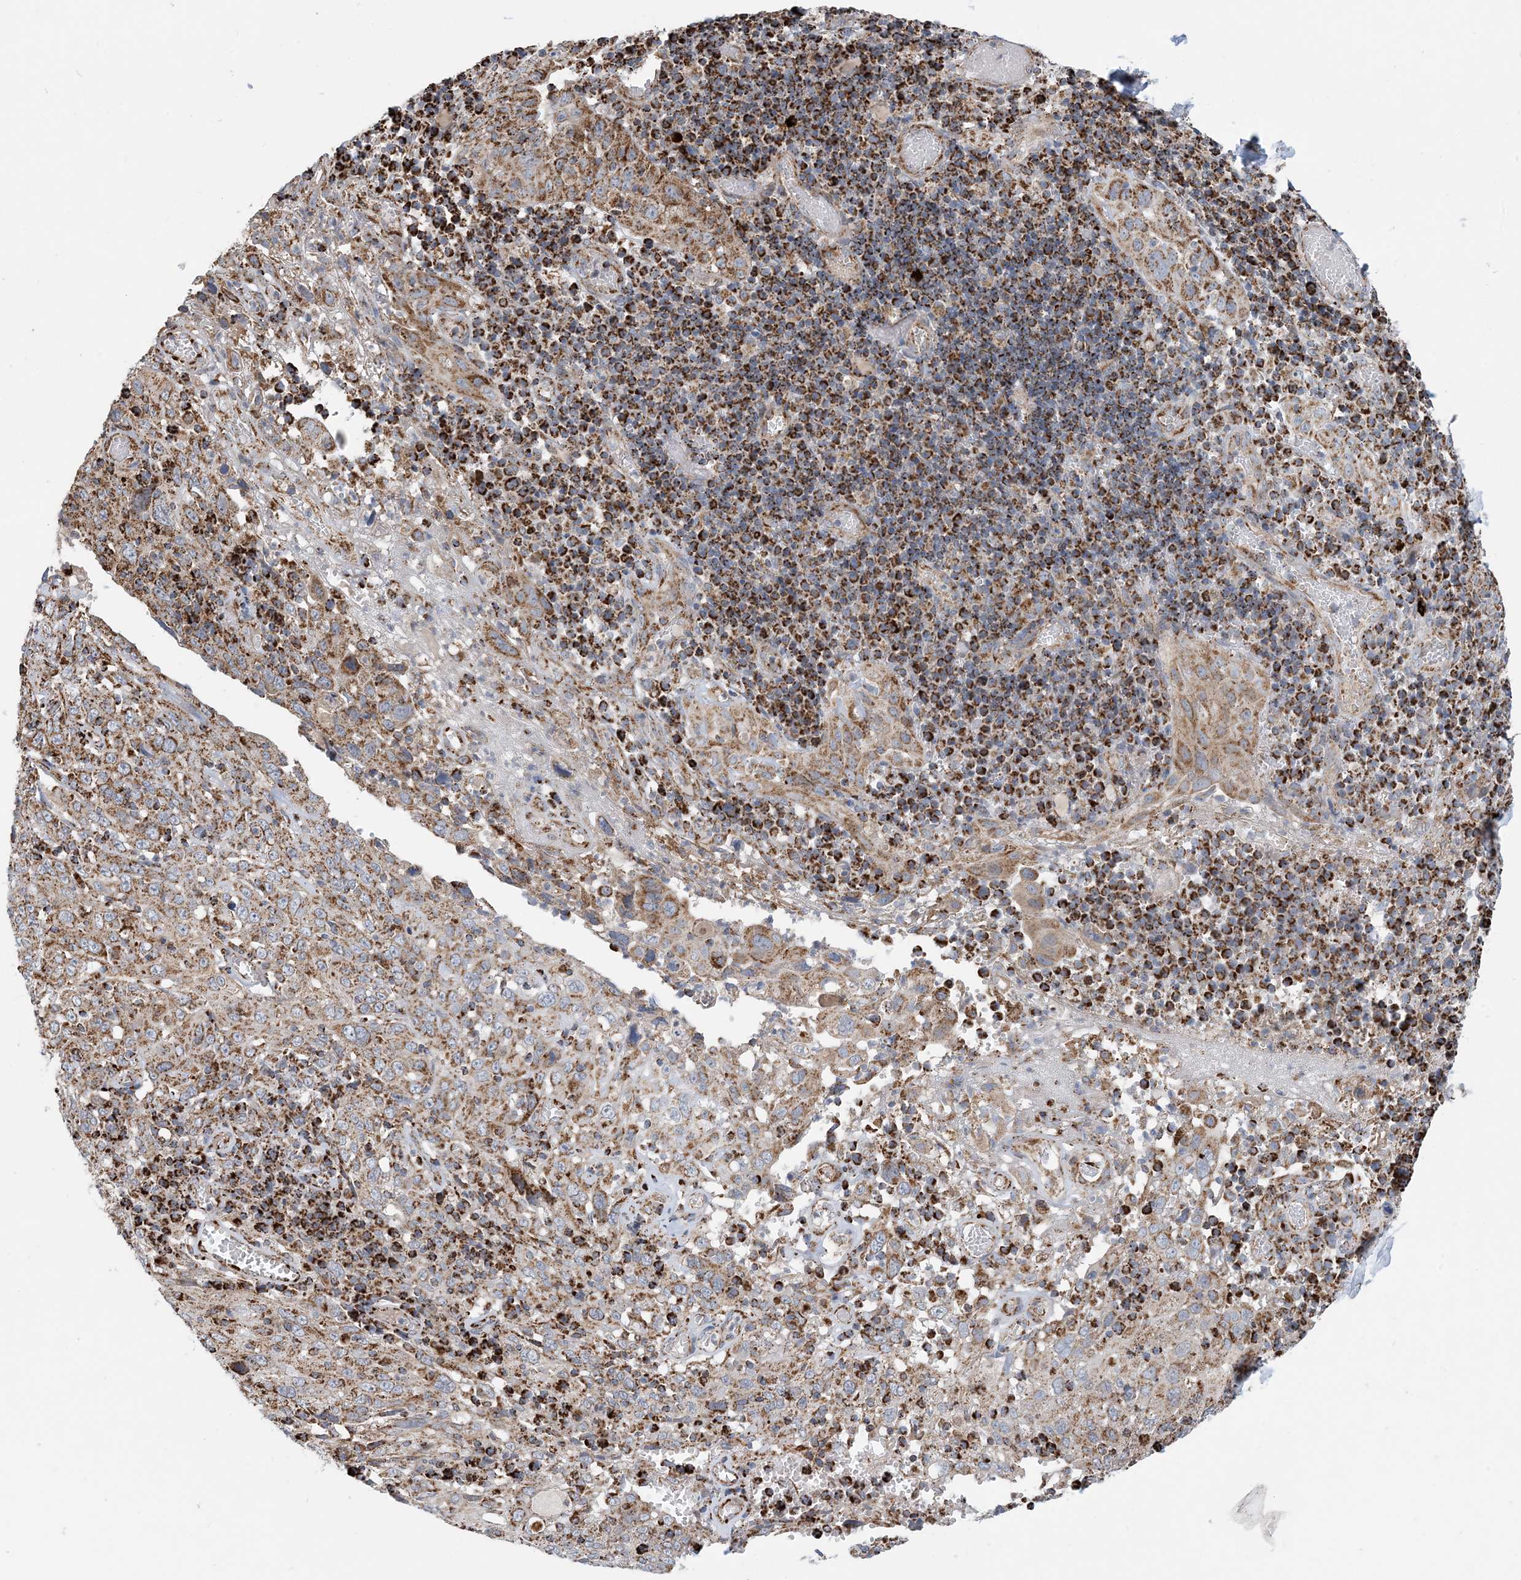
{"staining": {"intensity": "moderate", "quantity": ">75%", "location": "cytoplasmic/membranous"}, "tissue": "cervical cancer", "cell_type": "Tumor cells", "image_type": "cancer", "snomed": [{"axis": "morphology", "description": "Squamous cell carcinoma, NOS"}, {"axis": "topography", "description": "Cervix"}], "caption": "This is an image of immunohistochemistry (IHC) staining of cervical cancer (squamous cell carcinoma), which shows moderate staining in the cytoplasmic/membranous of tumor cells.", "gene": "PCDHGA1", "patient": {"sex": "female", "age": 46}}